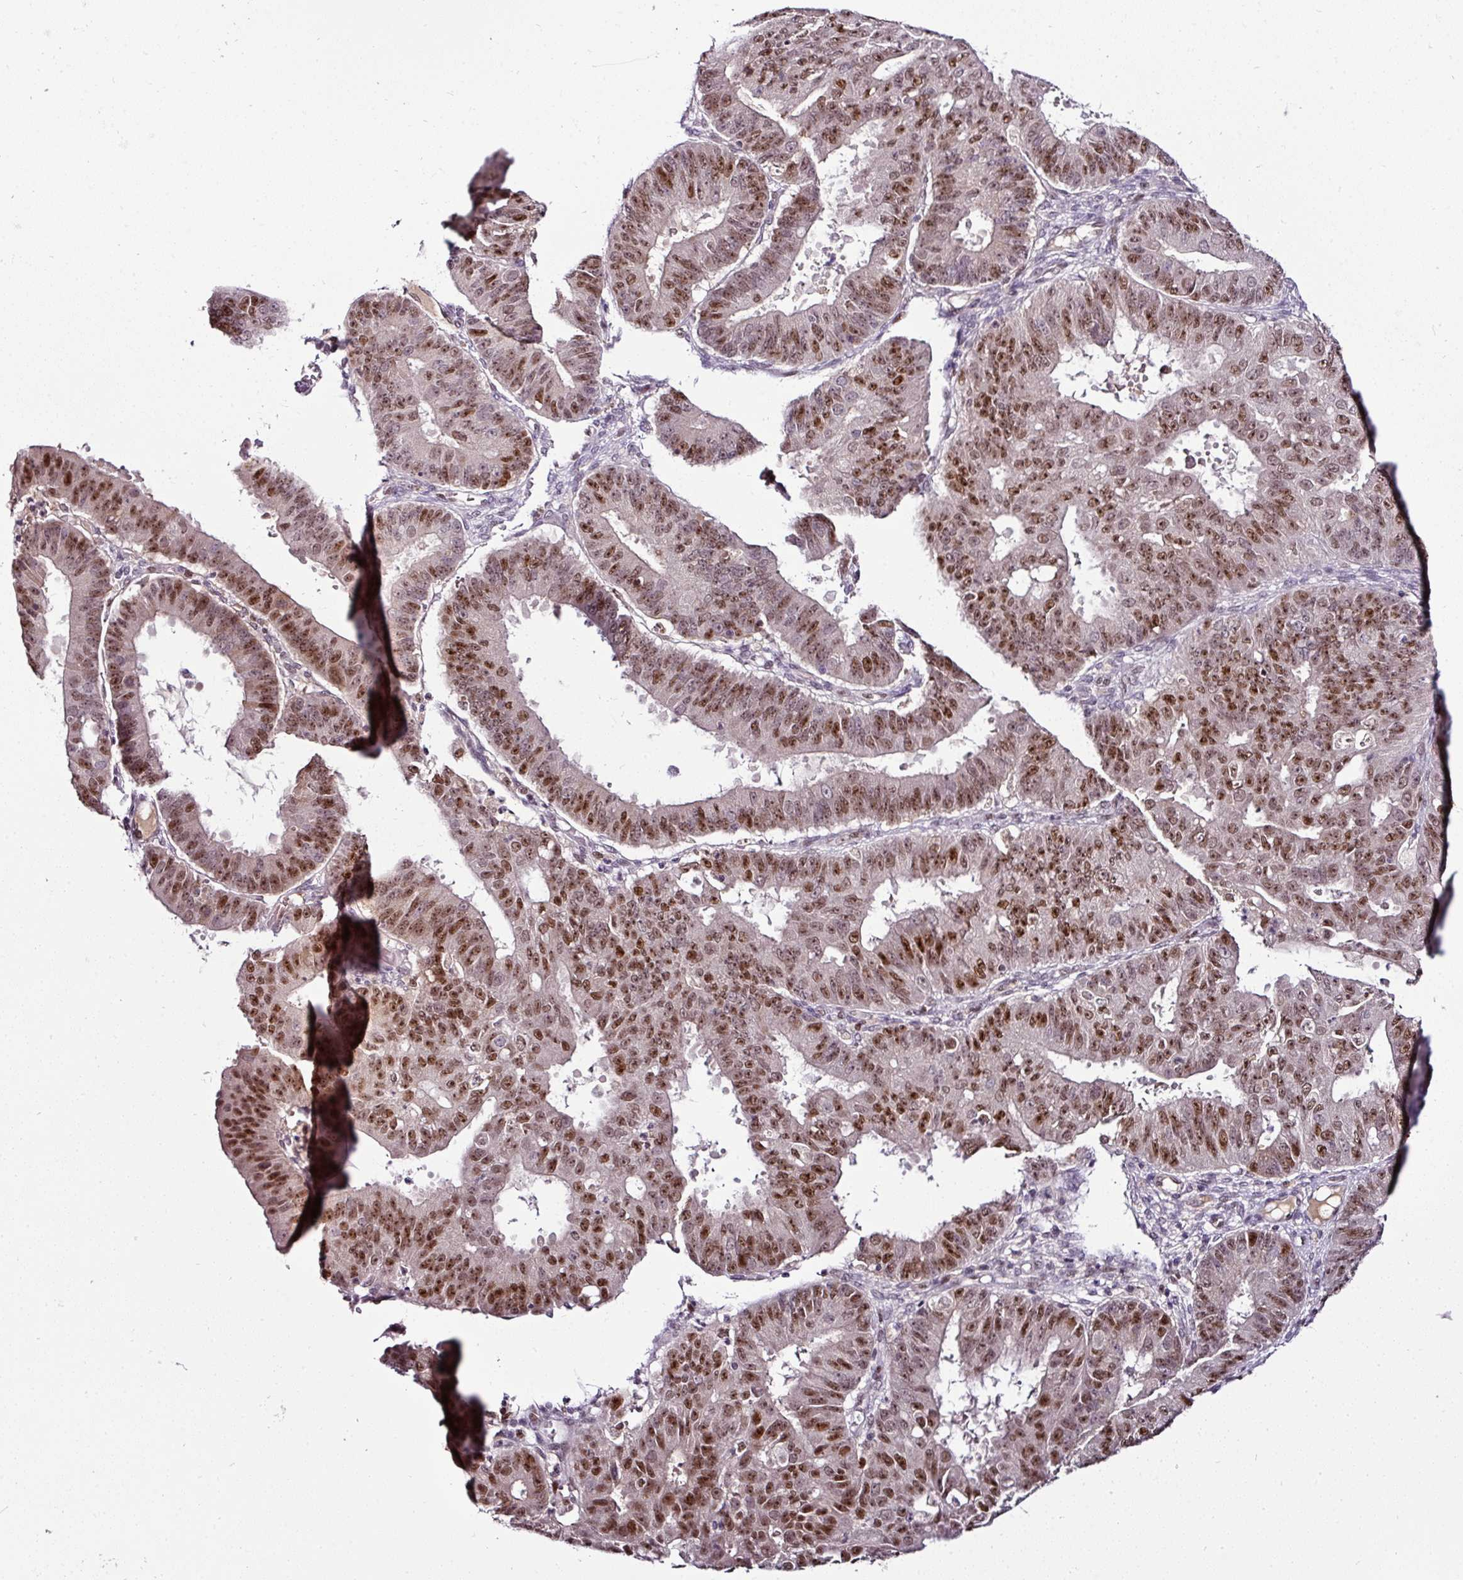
{"staining": {"intensity": "moderate", "quantity": ">75%", "location": "nuclear"}, "tissue": "ovarian cancer", "cell_type": "Tumor cells", "image_type": "cancer", "snomed": [{"axis": "morphology", "description": "Carcinoma, endometroid"}, {"axis": "topography", "description": "Appendix"}, {"axis": "topography", "description": "Ovary"}], "caption": "Immunohistochemistry (IHC) histopathology image of ovarian cancer stained for a protein (brown), which demonstrates medium levels of moderate nuclear positivity in approximately >75% of tumor cells.", "gene": "KLF16", "patient": {"sex": "female", "age": 42}}